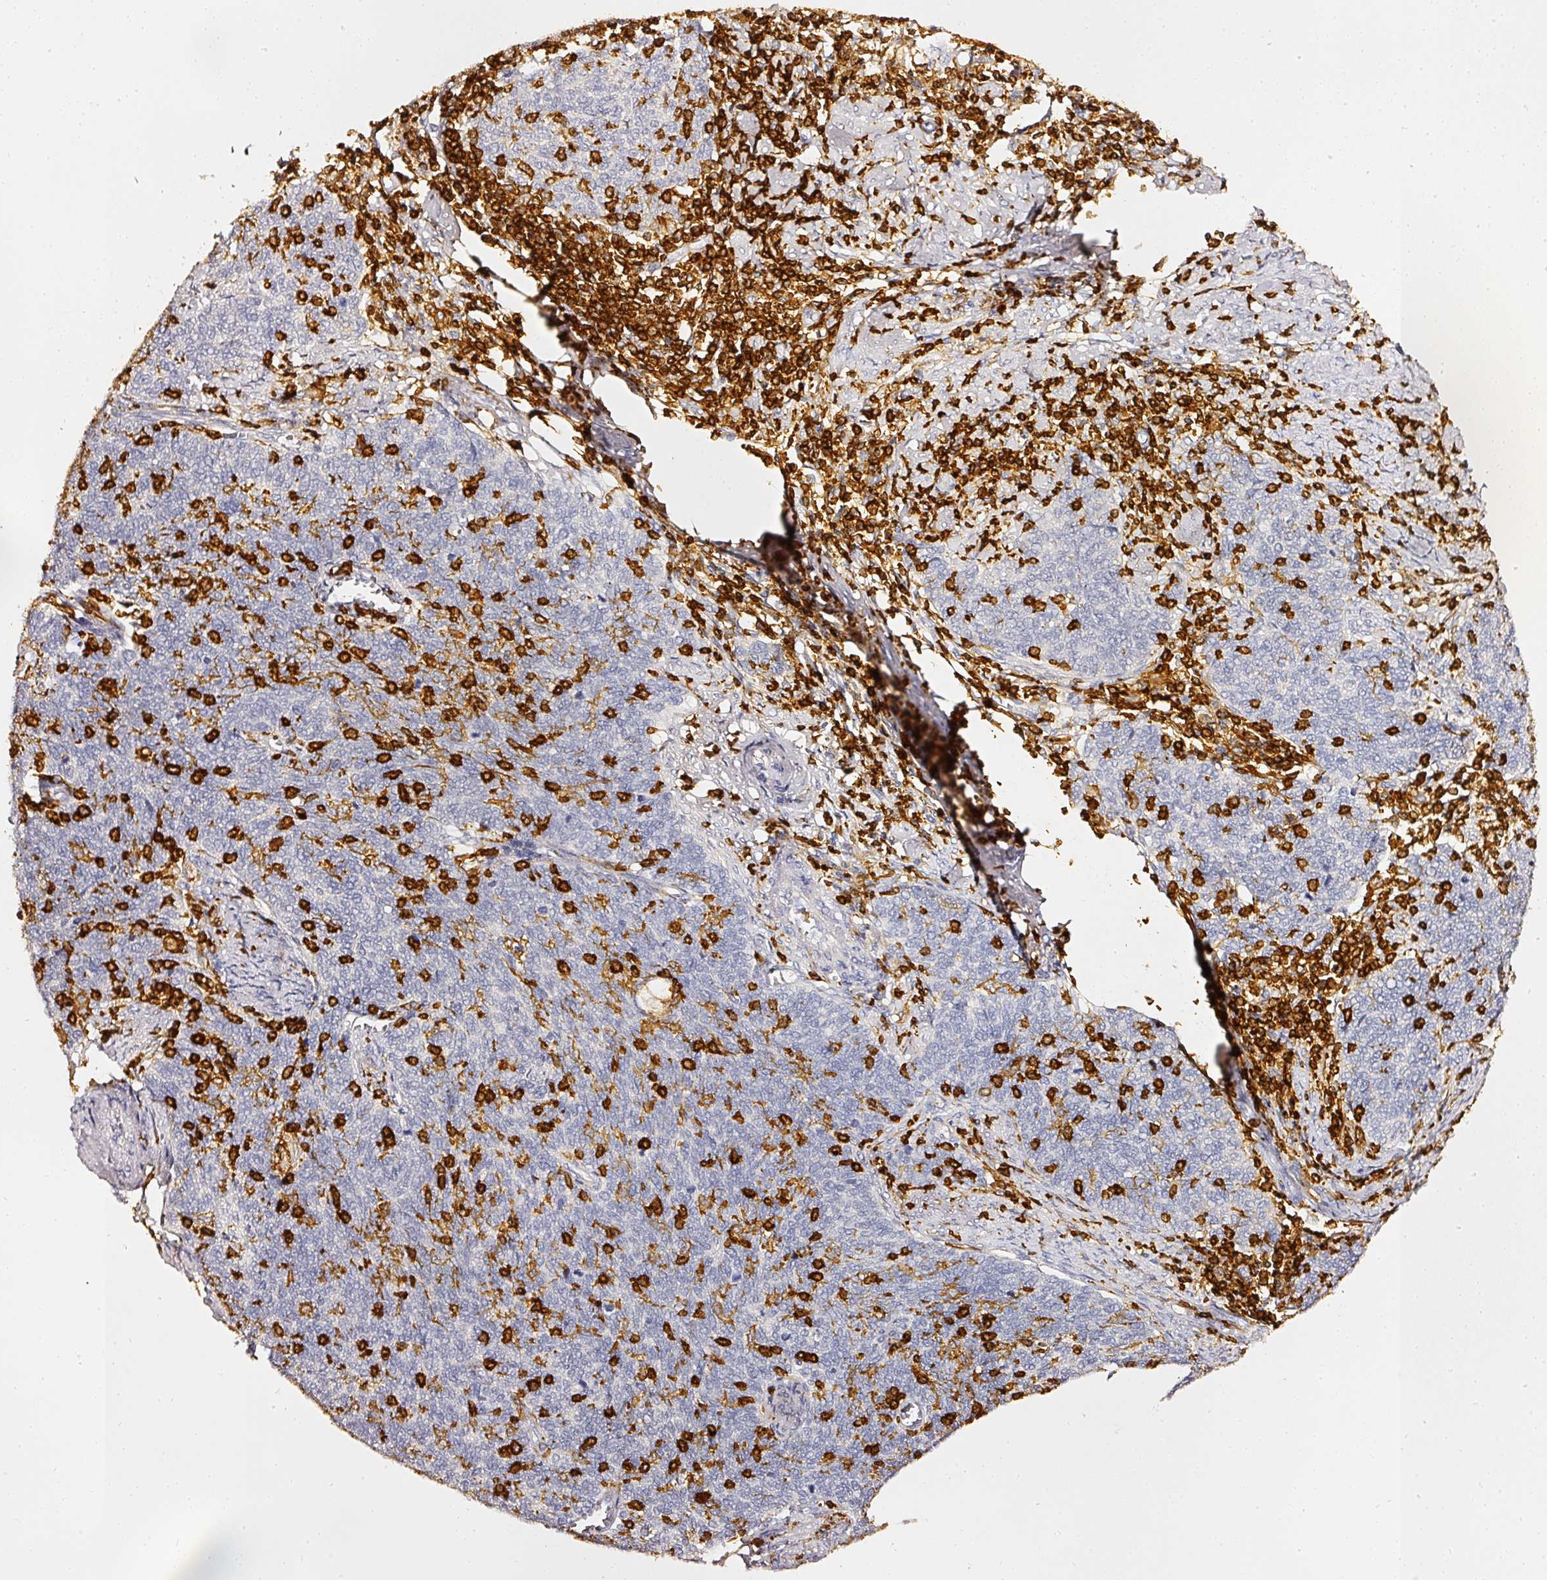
{"staining": {"intensity": "negative", "quantity": "none", "location": "none"}, "tissue": "cervical cancer", "cell_type": "Tumor cells", "image_type": "cancer", "snomed": [{"axis": "morphology", "description": "Squamous cell carcinoma, NOS"}, {"axis": "topography", "description": "Cervix"}], "caption": "DAB immunohistochemical staining of human cervical cancer (squamous cell carcinoma) reveals no significant staining in tumor cells. (DAB (3,3'-diaminobenzidine) IHC with hematoxylin counter stain).", "gene": "EVL", "patient": {"sex": "female", "age": 39}}